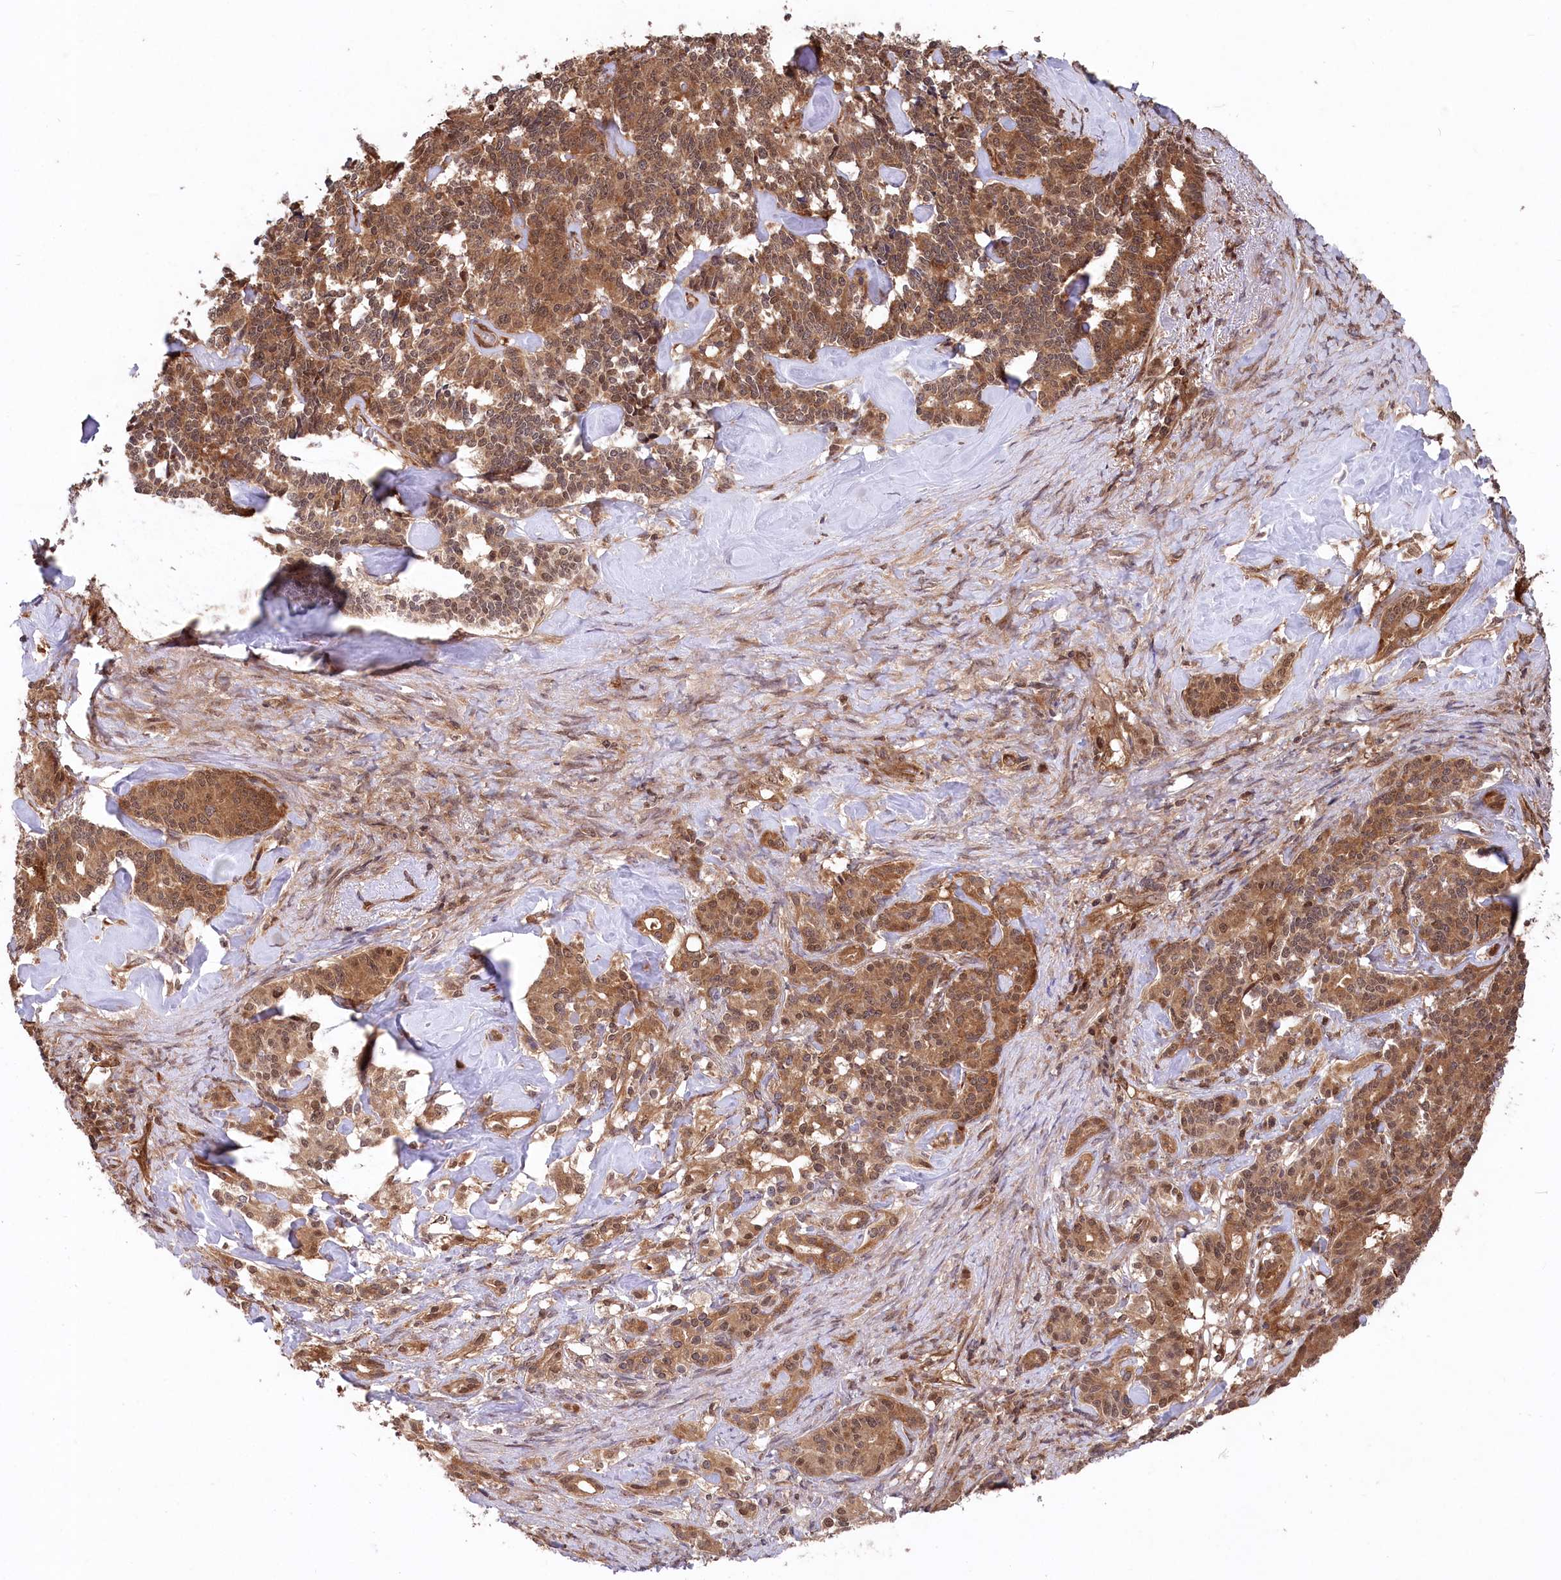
{"staining": {"intensity": "strong", "quantity": ">75%", "location": "cytoplasmic/membranous,nuclear"}, "tissue": "pancreatic cancer", "cell_type": "Tumor cells", "image_type": "cancer", "snomed": [{"axis": "morphology", "description": "Adenocarcinoma, NOS"}, {"axis": "topography", "description": "Pancreas"}], "caption": "DAB (3,3'-diaminobenzidine) immunohistochemical staining of pancreatic cancer displays strong cytoplasmic/membranous and nuclear protein positivity in approximately >75% of tumor cells. (DAB = brown stain, brightfield microscopy at high magnification).", "gene": "PSMA1", "patient": {"sex": "female", "age": 74}}